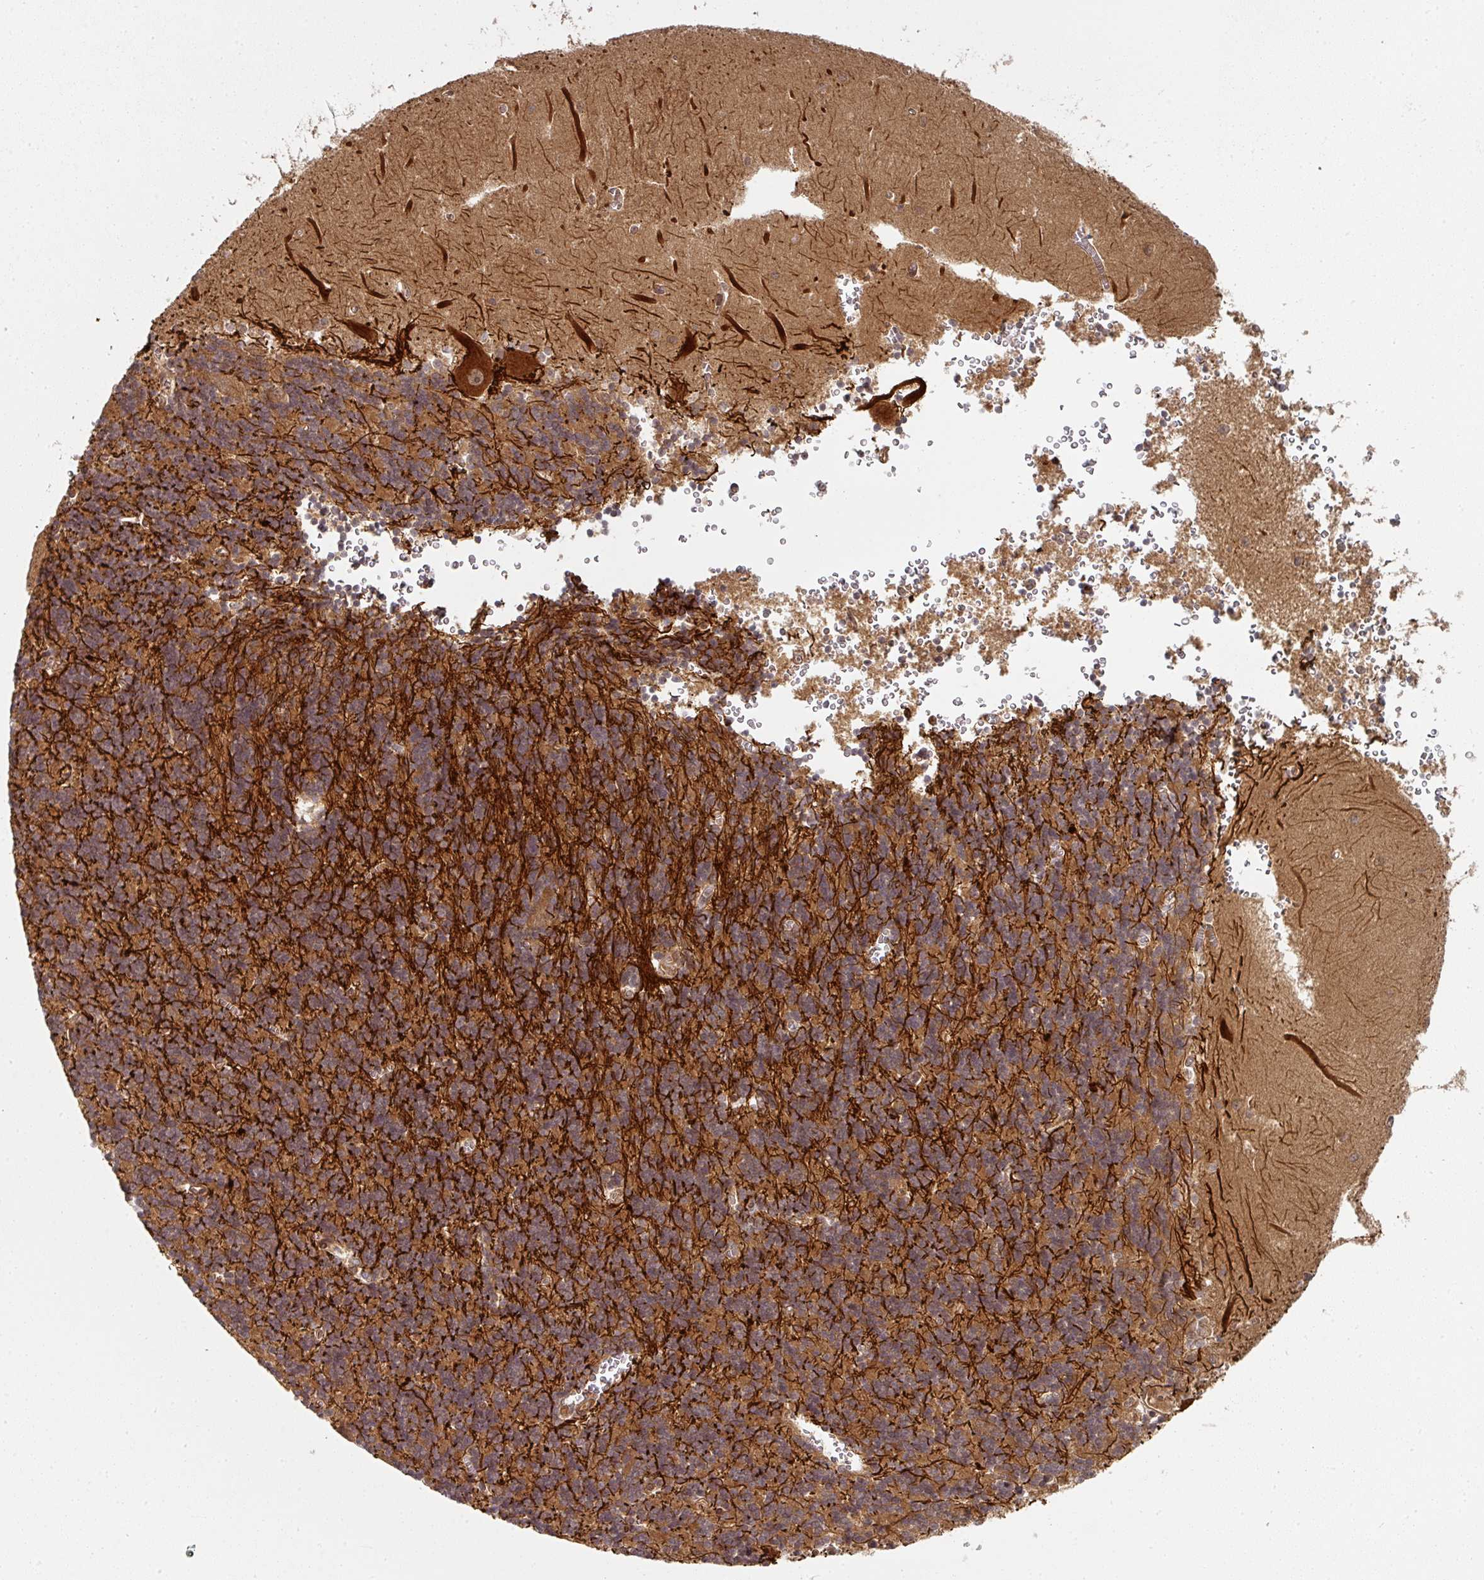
{"staining": {"intensity": "moderate", "quantity": ">75%", "location": "cytoplasmic/membranous"}, "tissue": "cerebellum", "cell_type": "Cells in granular layer", "image_type": "normal", "snomed": [{"axis": "morphology", "description": "Normal tissue, NOS"}, {"axis": "topography", "description": "Cerebellum"}], "caption": "IHC staining of benign cerebellum, which displays medium levels of moderate cytoplasmic/membranous staining in approximately >75% of cells in granular layer indicating moderate cytoplasmic/membranous protein expression. The staining was performed using DAB (brown) for protein detection and nuclei were counterstained in hematoxylin (blue).", "gene": "EIF4EBP2", "patient": {"sex": "male", "age": 37}}